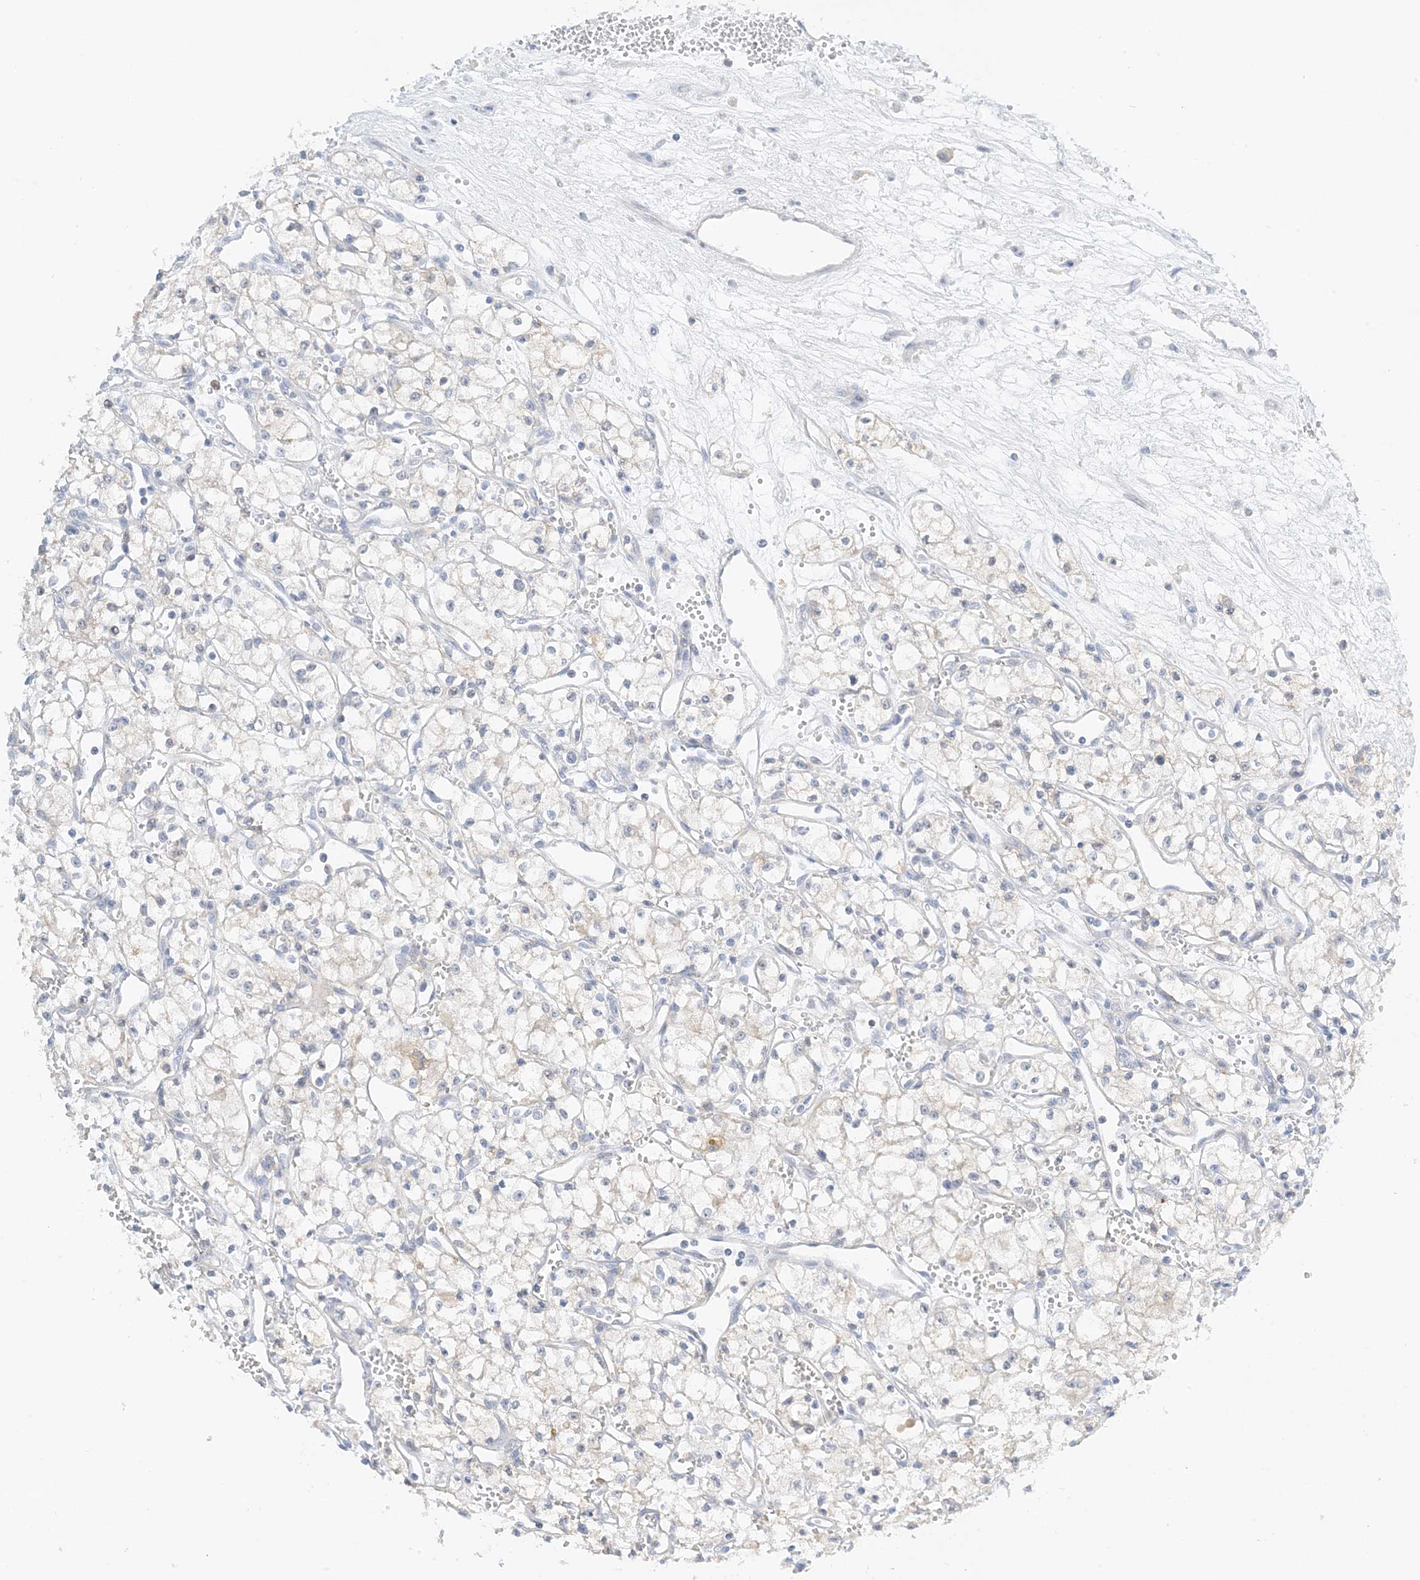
{"staining": {"intensity": "negative", "quantity": "none", "location": "none"}, "tissue": "renal cancer", "cell_type": "Tumor cells", "image_type": "cancer", "snomed": [{"axis": "morphology", "description": "Adenocarcinoma, NOS"}, {"axis": "topography", "description": "Kidney"}], "caption": "The histopathology image displays no significant staining in tumor cells of renal cancer (adenocarcinoma).", "gene": "KIFBP", "patient": {"sex": "male", "age": 59}}